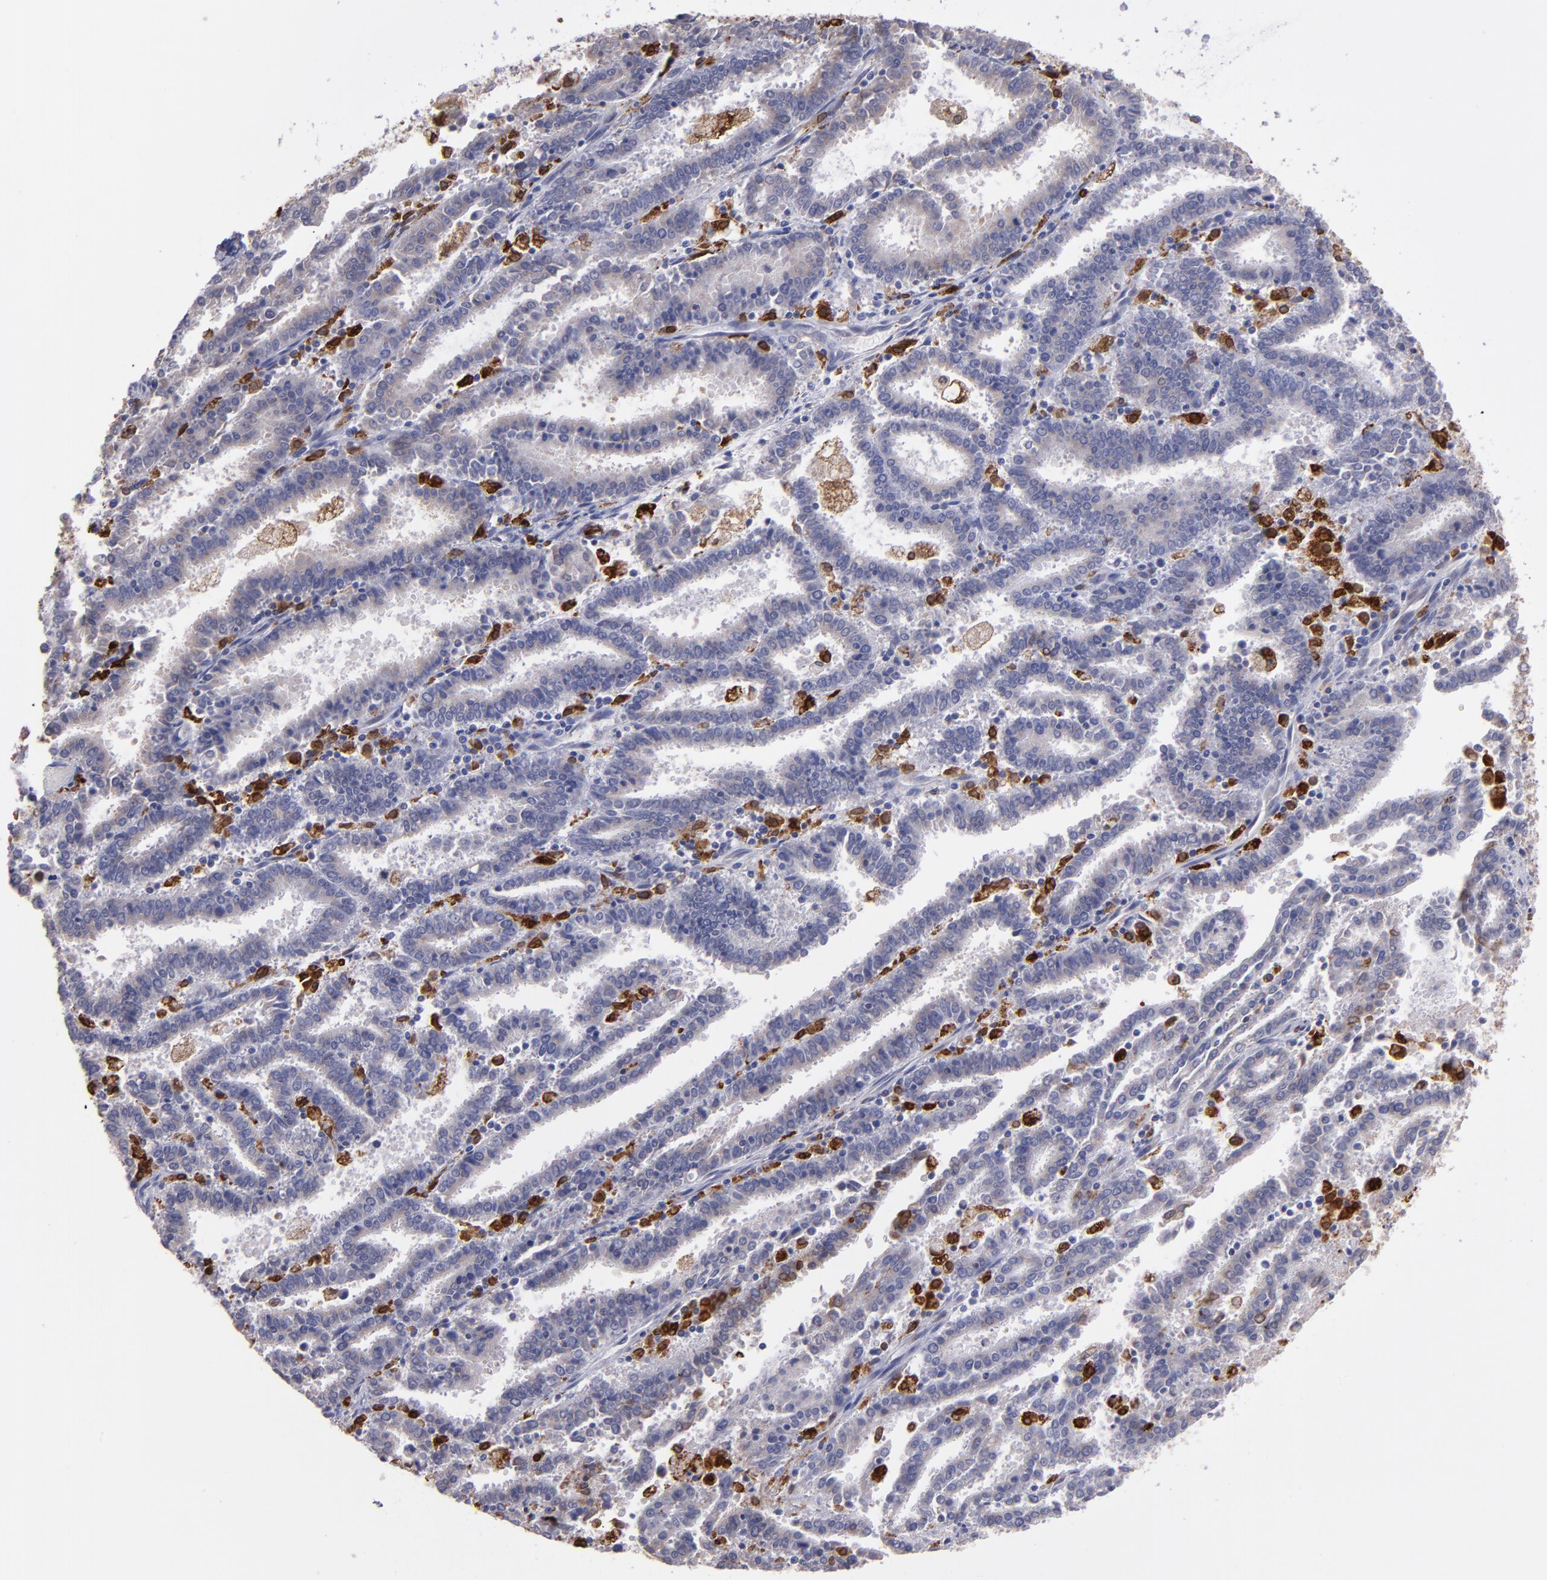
{"staining": {"intensity": "weak", "quantity": ">75%", "location": "cytoplasmic/membranous"}, "tissue": "endometrial cancer", "cell_type": "Tumor cells", "image_type": "cancer", "snomed": [{"axis": "morphology", "description": "Adenocarcinoma, NOS"}, {"axis": "topography", "description": "Uterus"}], "caption": "Immunohistochemical staining of endometrial cancer displays weak cytoplasmic/membranous protein positivity in about >75% of tumor cells.", "gene": "PTGS1", "patient": {"sex": "female", "age": 83}}